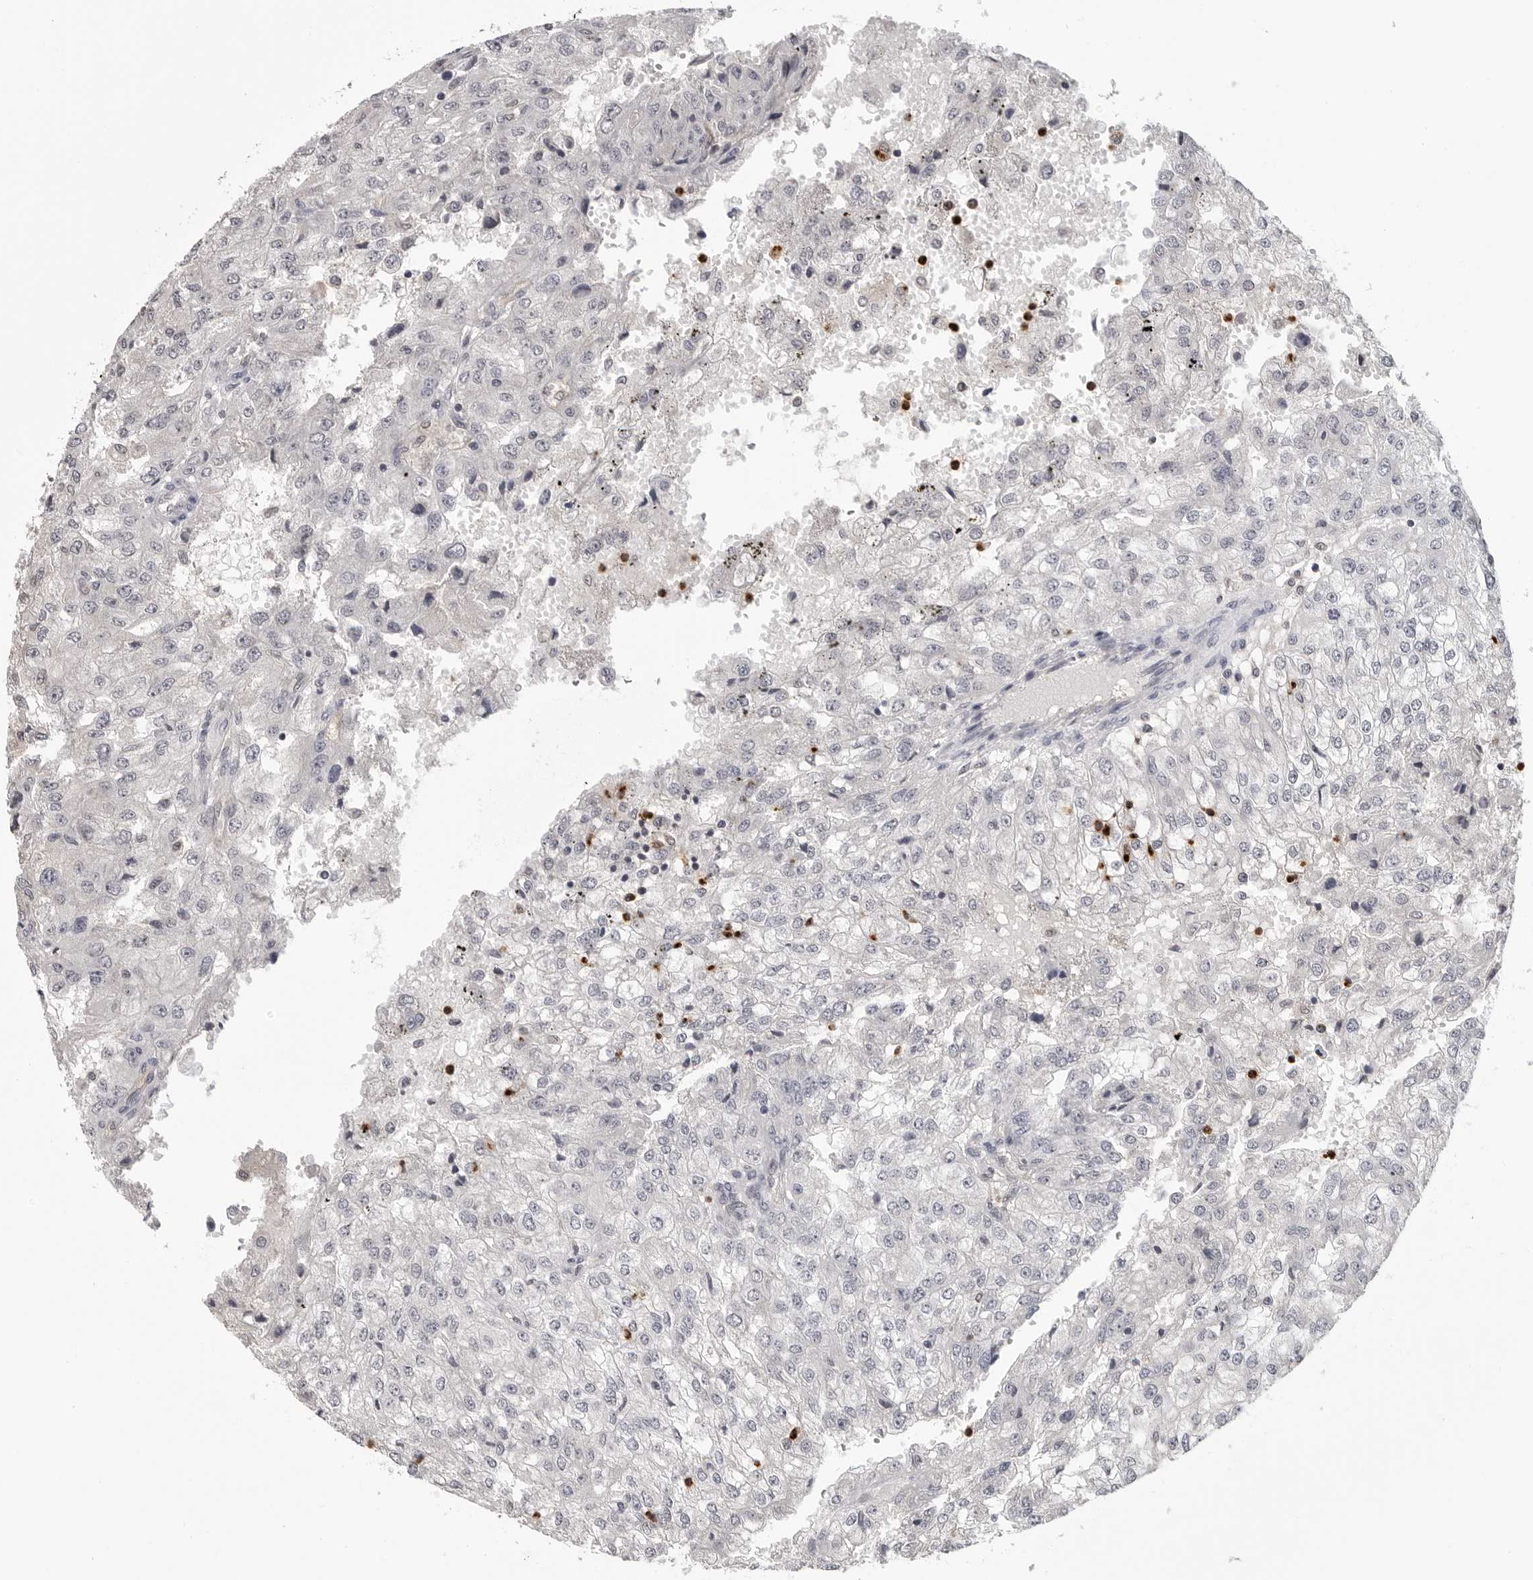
{"staining": {"intensity": "negative", "quantity": "none", "location": "none"}, "tissue": "renal cancer", "cell_type": "Tumor cells", "image_type": "cancer", "snomed": [{"axis": "morphology", "description": "Adenocarcinoma, NOS"}, {"axis": "topography", "description": "Kidney"}], "caption": "The image displays no significant positivity in tumor cells of adenocarcinoma (renal). Brightfield microscopy of IHC stained with DAB (brown) and hematoxylin (blue), captured at high magnification.", "gene": "TRMT13", "patient": {"sex": "female", "age": 54}}